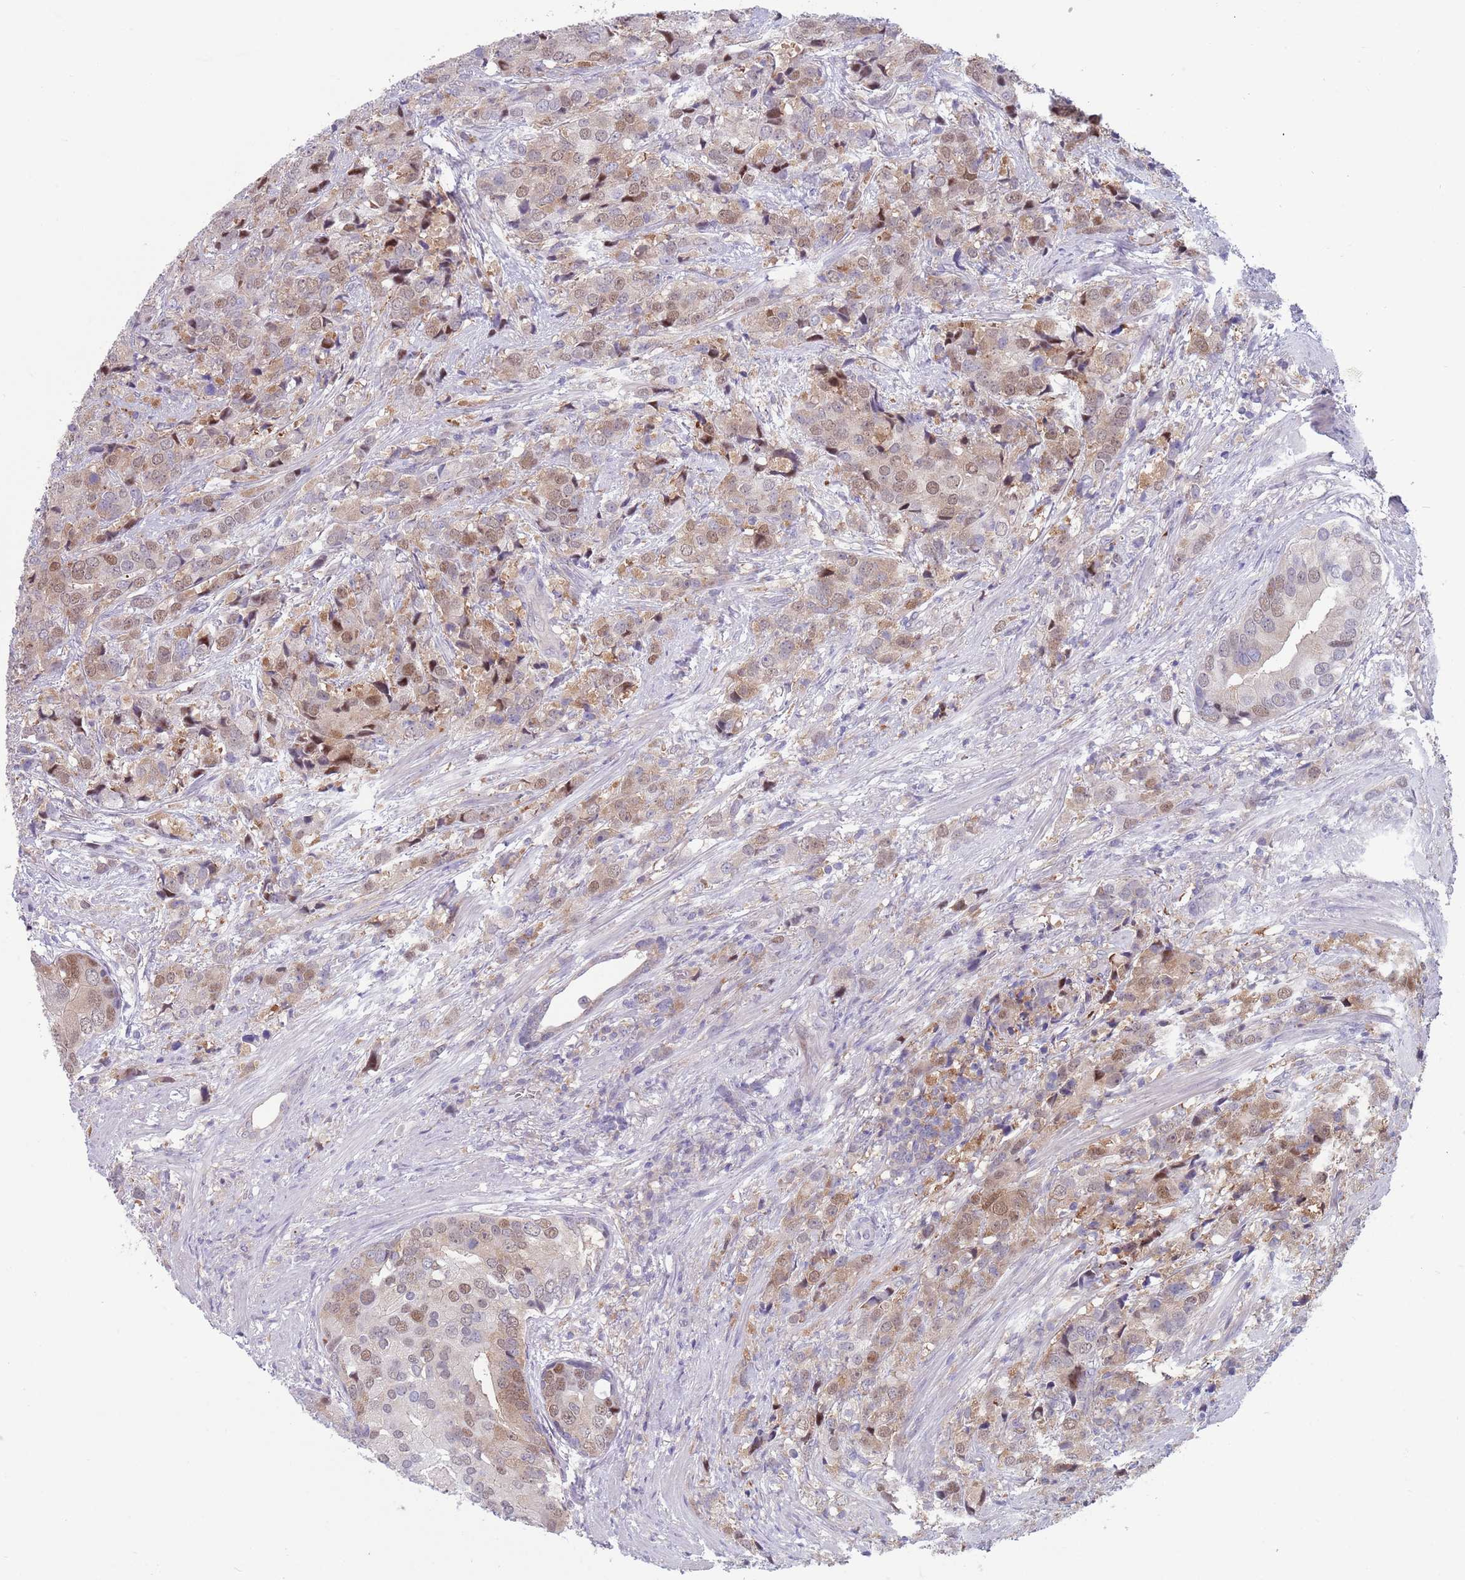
{"staining": {"intensity": "weak", "quantity": "25%-75%", "location": "cytoplasmic/membranous,nuclear"}, "tissue": "prostate cancer", "cell_type": "Tumor cells", "image_type": "cancer", "snomed": [{"axis": "morphology", "description": "Adenocarcinoma, High grade"}, {"axis": "topography", "description": "Prostate"}], "caption": "DAB (3,3'-diaminobenzidine) immunohistochemical staining of human prostate cancer shows weak cytoplasmic/membranous and nuclear protein expression in about 25%-75% of tumor cells.", "gene": "CLNS1A", "patient": {"sex": "male", "age": 62}}